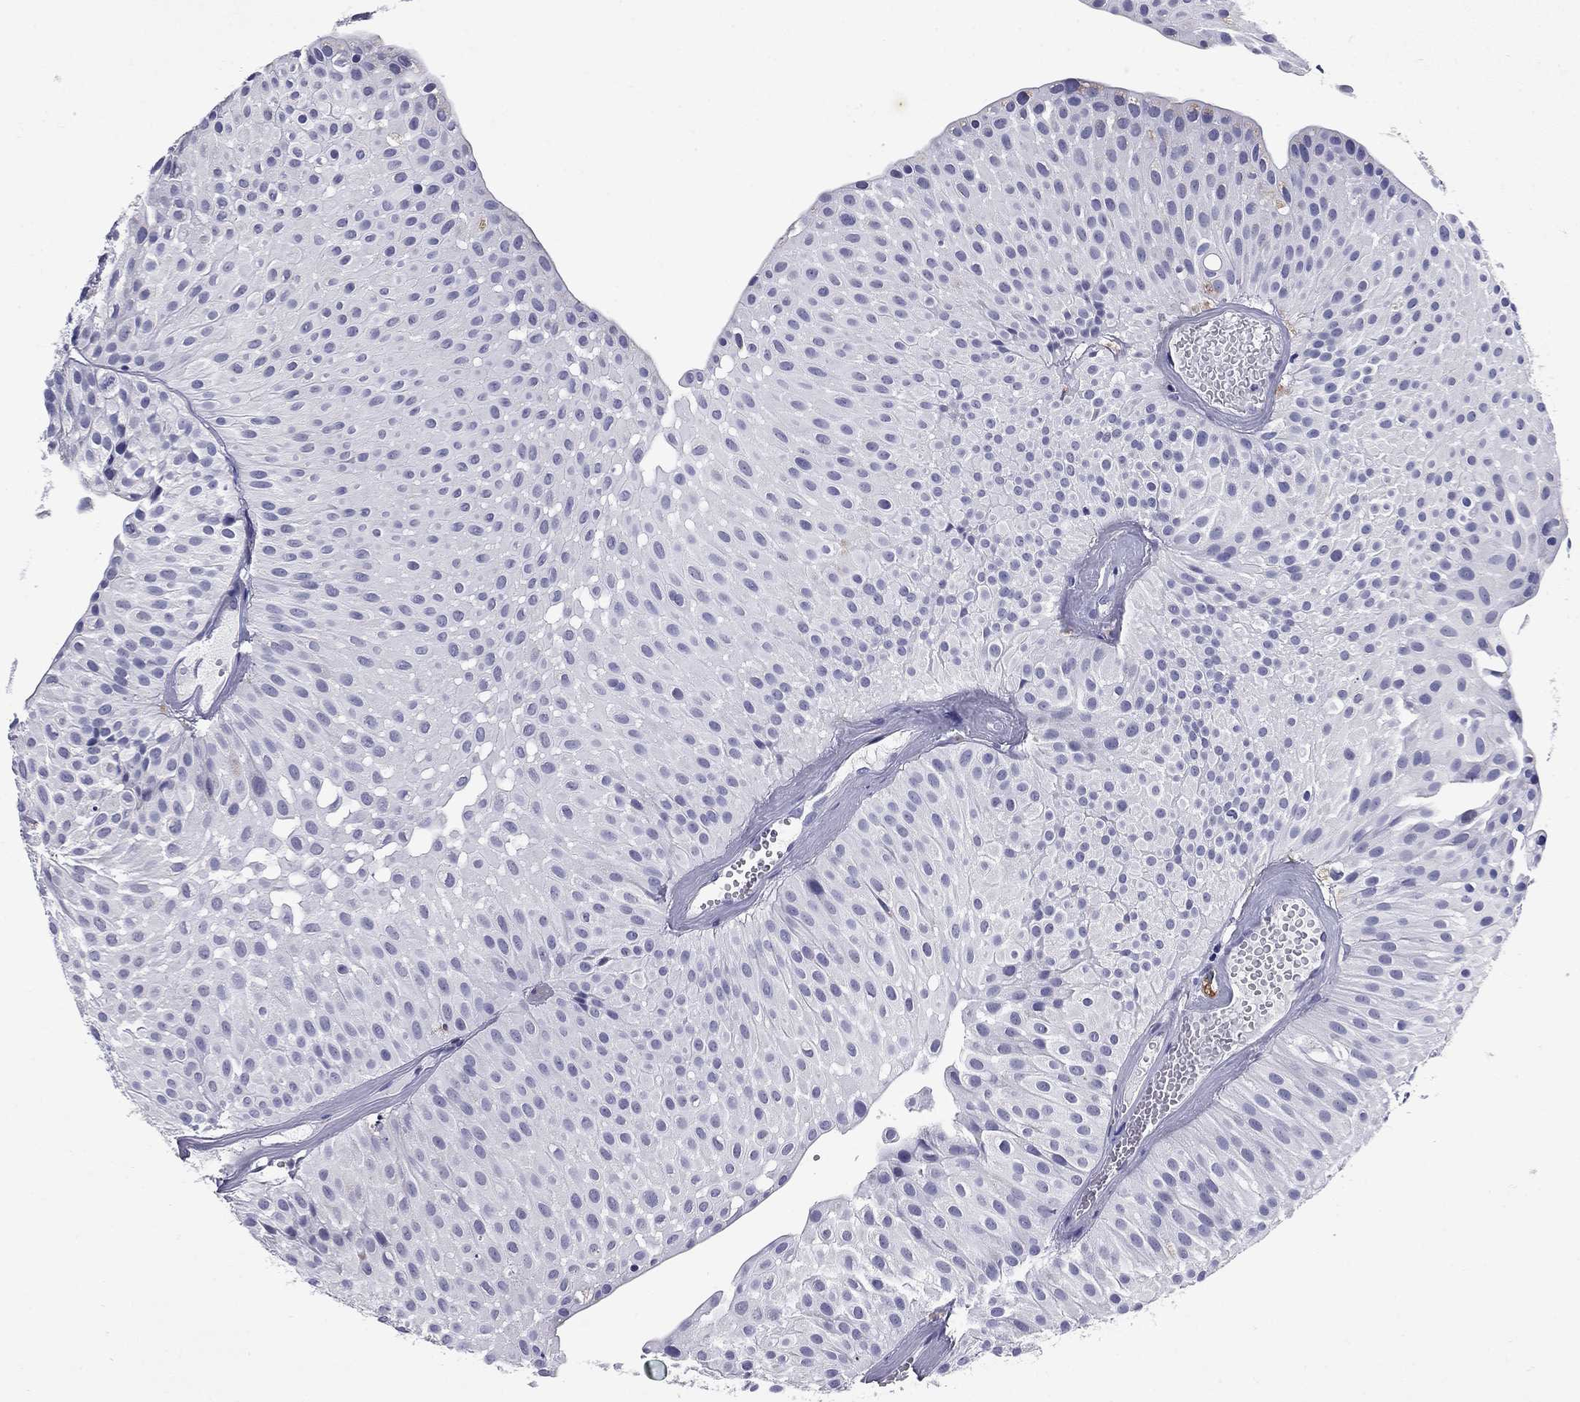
{"staining": {"intensity": "negative", "quantity": "none", "location": "none"}, "tissue": "urothelial cancer", "cell_type": "Tumor cells", "image_type": "cancer", "snomed": [{"axis": "morphology", "description": "Urothelial carcinoma, Low grade"}, {"axis": "topography", "description": "Urinary bladder"}], "caption": "Immunohistochemical staining of human urothelial cancer reveals no significant expression in tumor cells. (Stains: DAB (3,3'-diaminobenzidine) immunohistochemistry with hematoxylin counter stain, Microscopy: brightfield microscopy at high magnification).", "gene": "MADCAM1", "patient": {"sex": "male", "age": 64}}